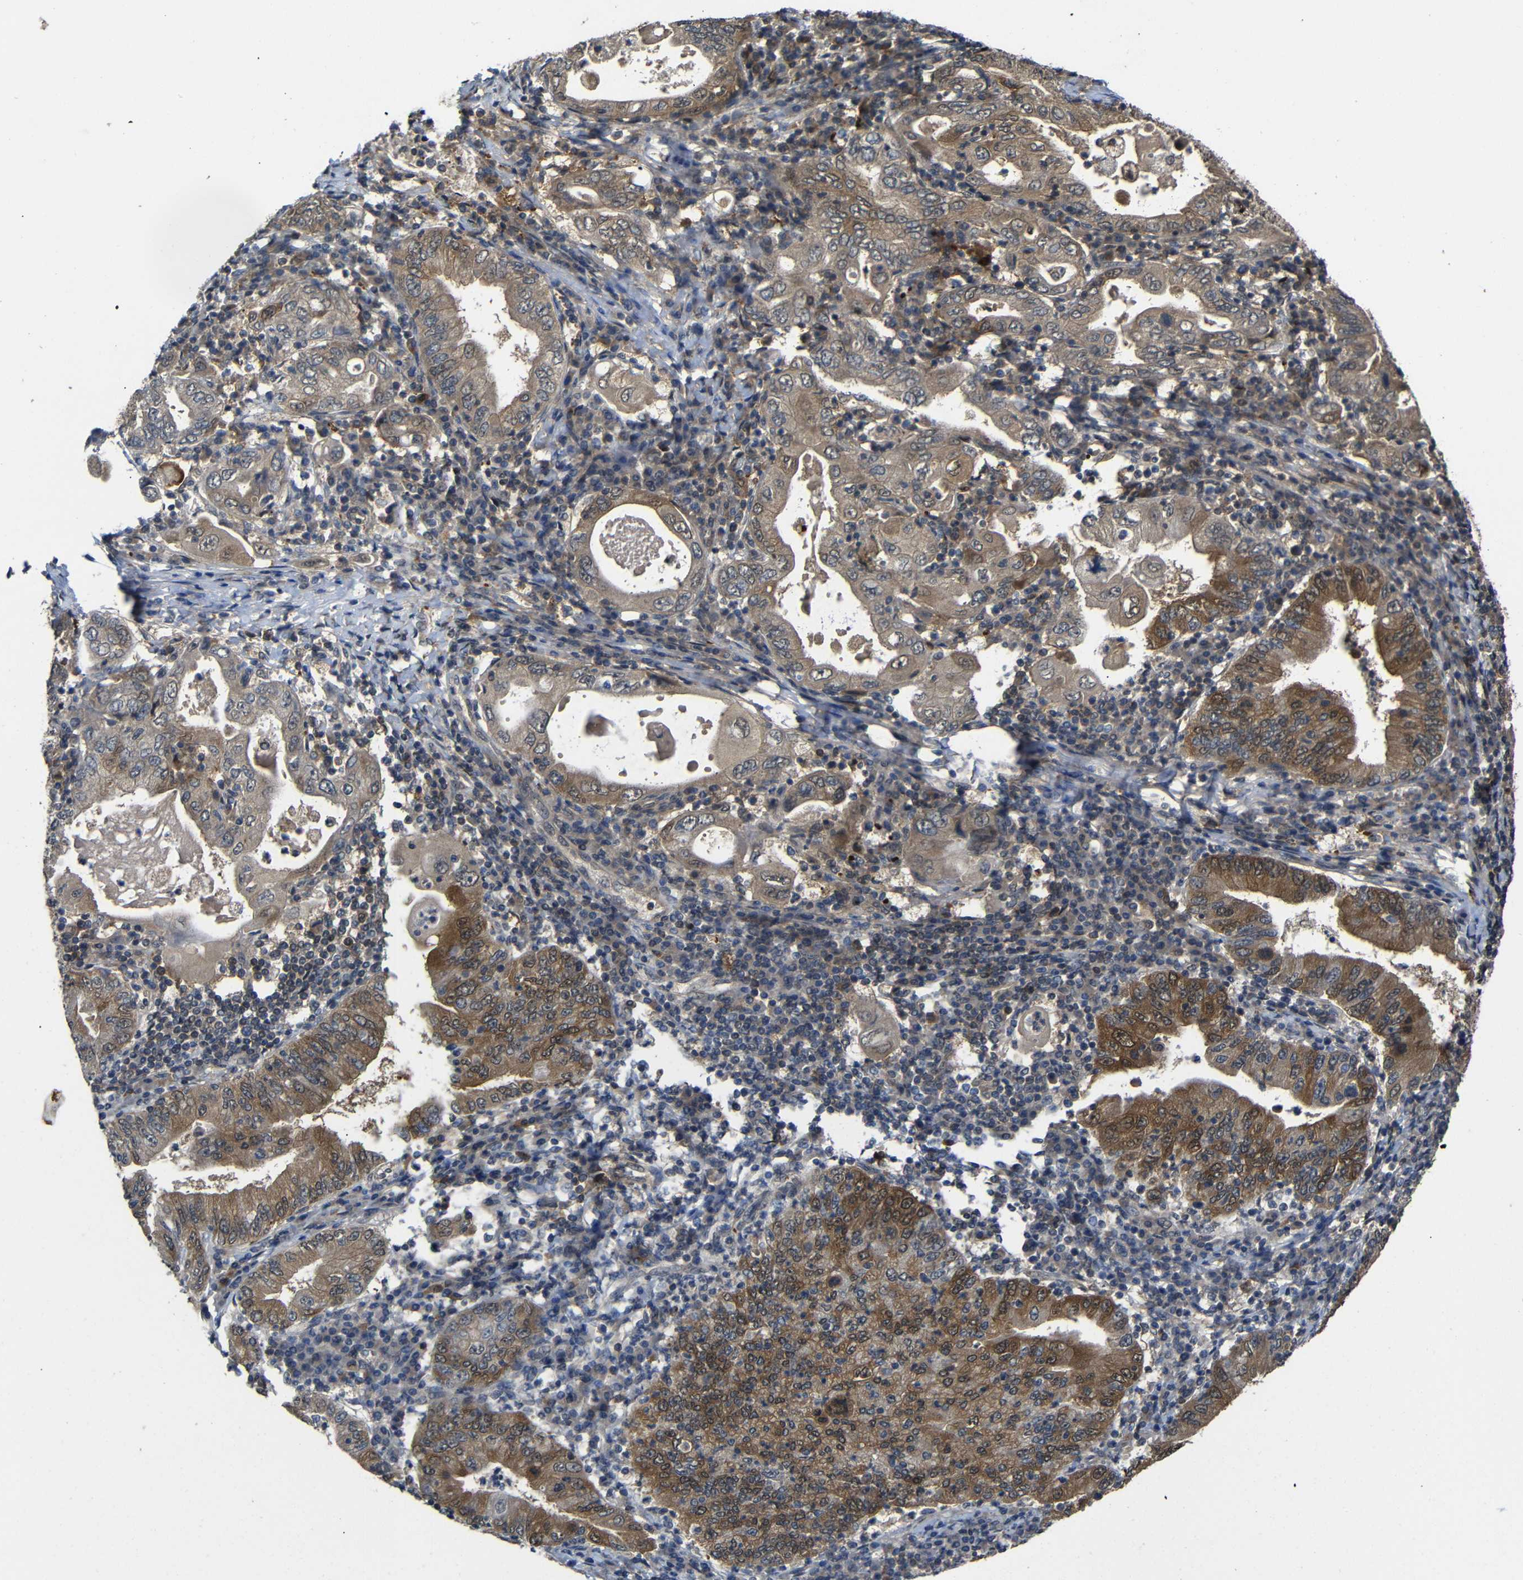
{"staining": {"intensity": "moderate", "quantity": ">75%", "location": "cytoplasmic/membranous,nuclear"}, "tissue": "stomach cancer", "cell_type": "Tumor cells", "image_type": "cancer", "snomed": [{"axis": "morphology", "description": "Normal tissue, NOS"}, {"axis": "morphology", "description": "Adenocarcinoma, NOS"}, {"axis": "topography", "description": "Esophagus"}, {"axis": "topography", "description": "Stomach, upper"}, {"axis": "topography", "description": "Peripheral nerve tissue"}], "caption": "Human stomach adenocarcinoma stained with a protein marker displays moderate staining in tumor cells.", "gene": "ATG12", "patient": {"sex": "male", "age": 62}}